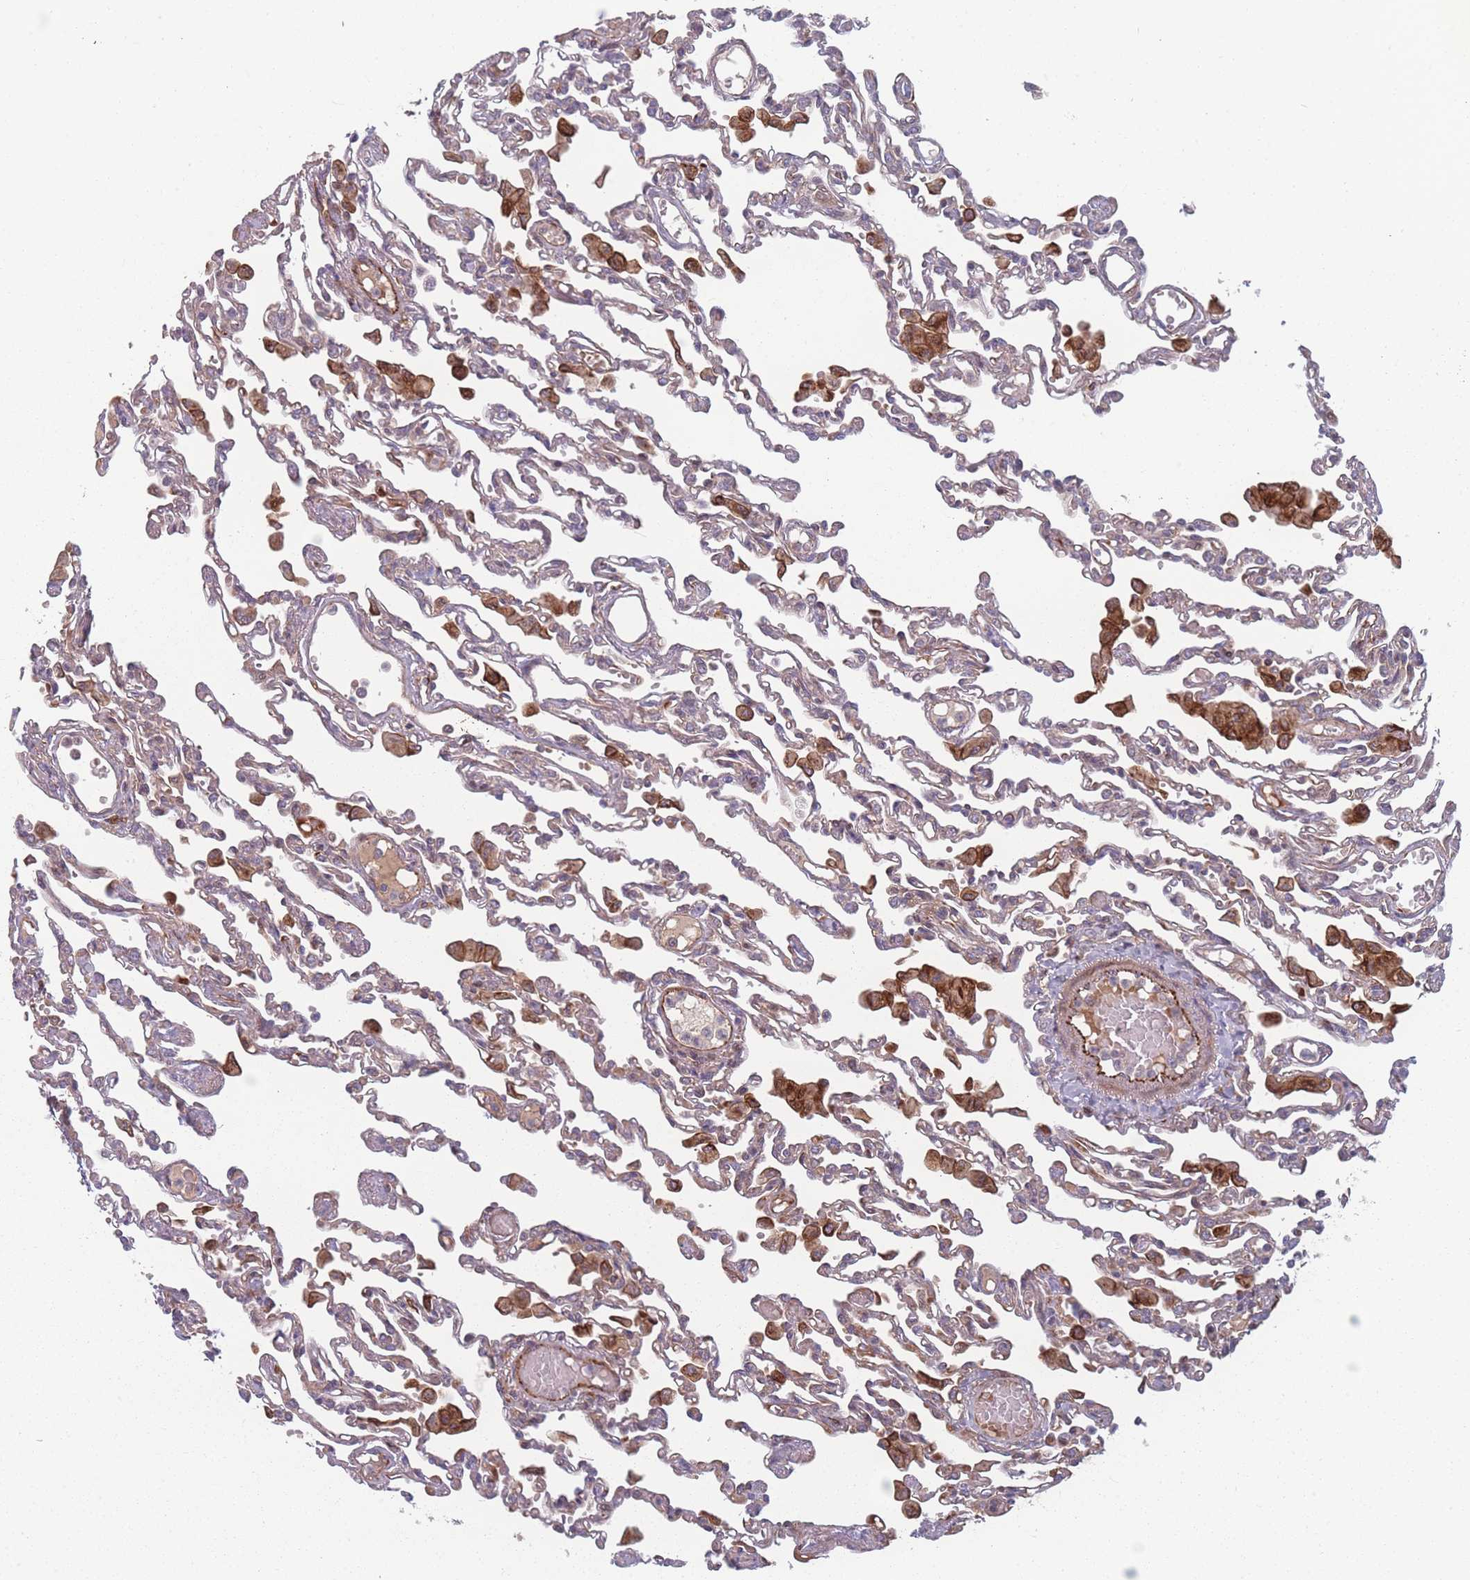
{"staining": {"intensity": "negative", "quantity": "none", "location": "none"}, "tissue": "lung", "cell_type": "Alveolar cells", "image_type": "normal", "snomed": [{"axis": "morphology", "description": "Normal tissue, NOS"}, {"axis": "topography", "description": "Bronchus"}, {"axis": "topography", "description": "Lung"}], "caption": "This is a image of immunohistochemistry (IHC) staining of unremarkable lung, which shows no expression in alveolar cells.", "gene": "EEF1AKMT2", "patient": {"sex": "female", "age": 49}}